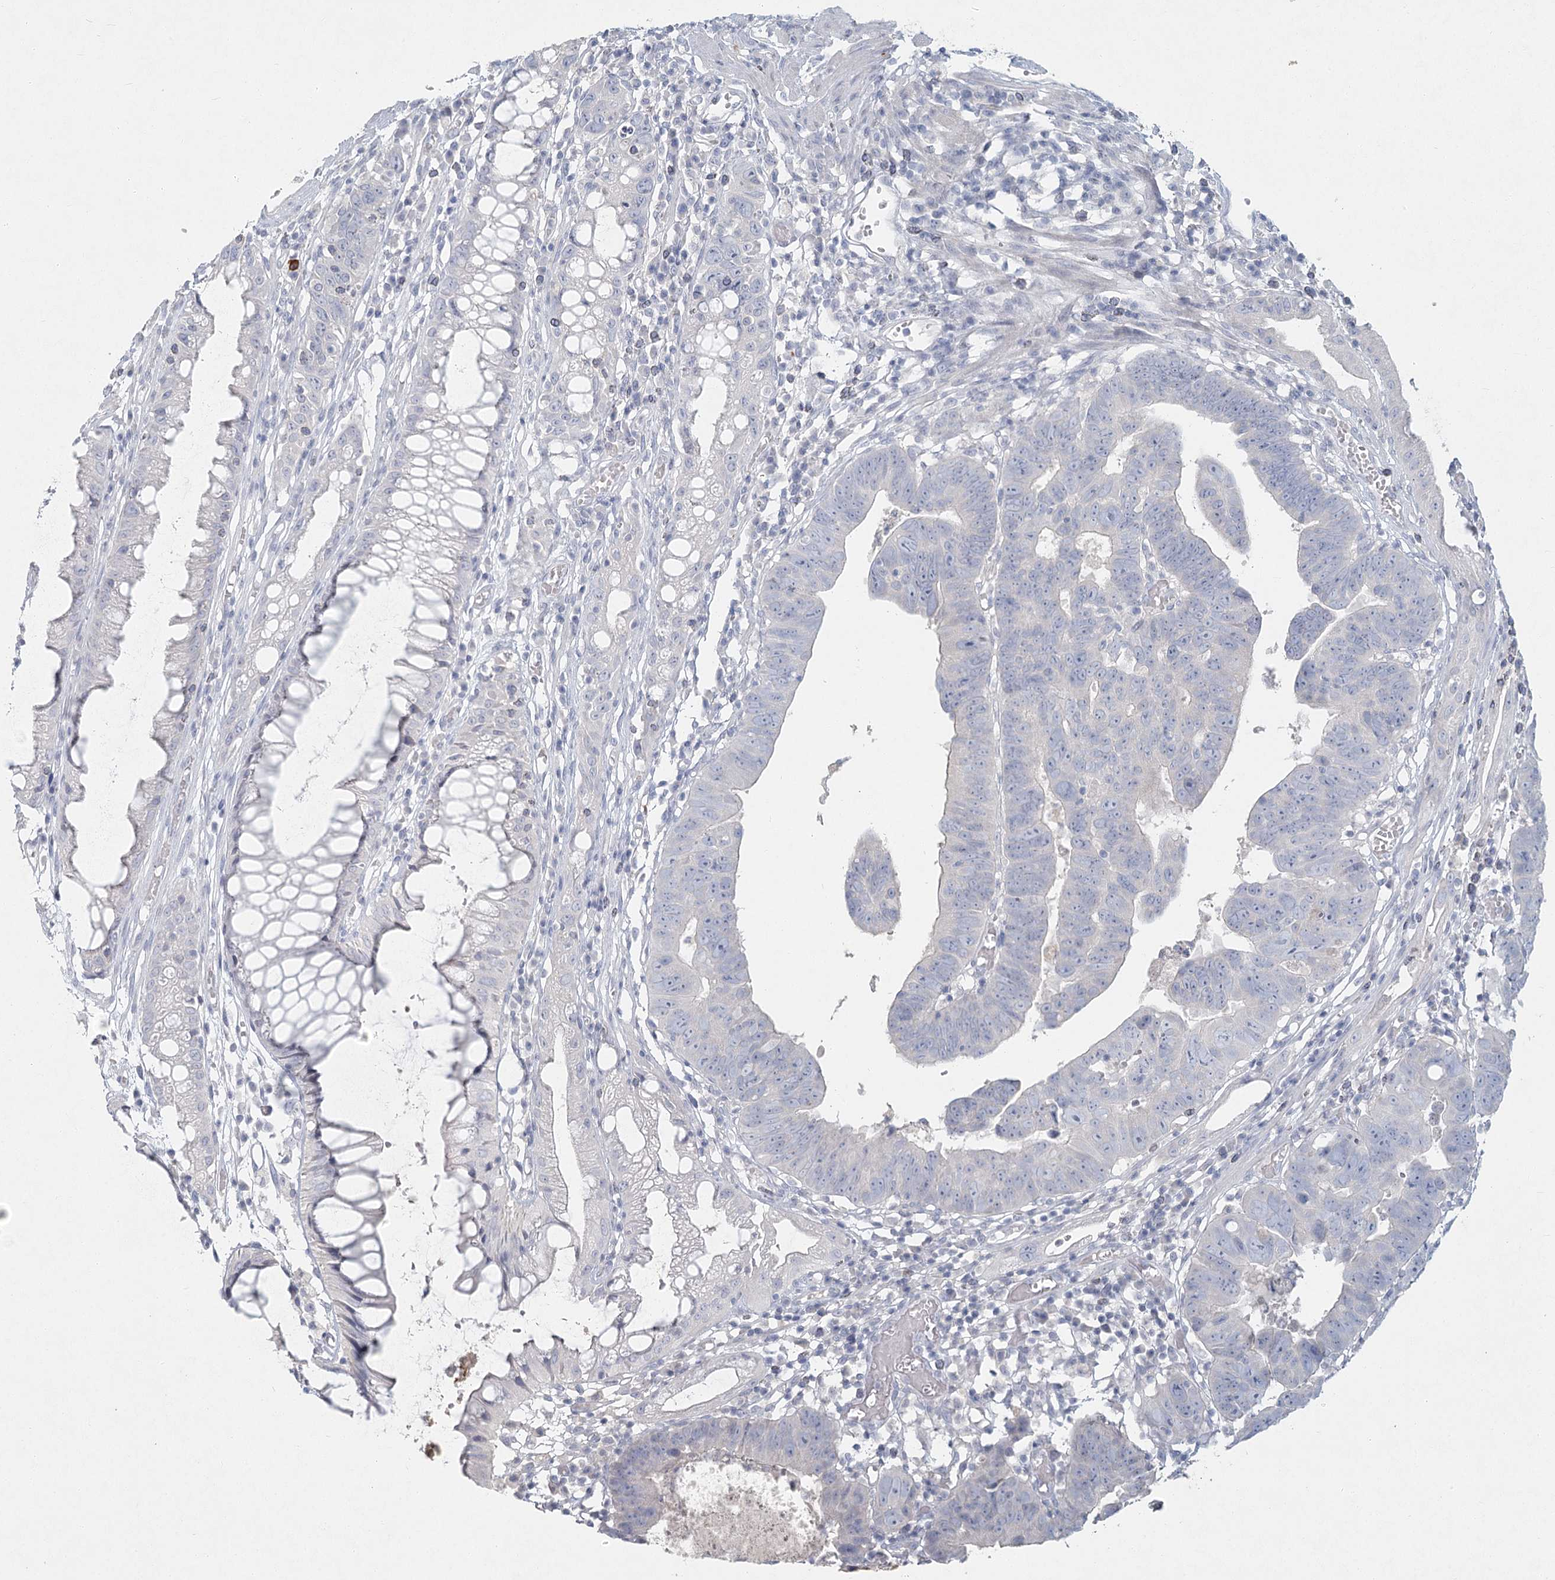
{"staining": {"intensity": "negative", "quantity": "none", "location": "none"}, "tissue": "colorectal cancer", "cell_type": "Tumor cells", "image_type": "cancer", "snomed": [{"axis": "morphology", "description": "Adenocarcinoma, NOS"}, {"axis": "topography", "description": "Rectum"}], "caption": "Tumor cells show no significant expression in colorectal cancer.", "gene": "LRP2BP", "patient": {"sex": "female", "age": 65}}